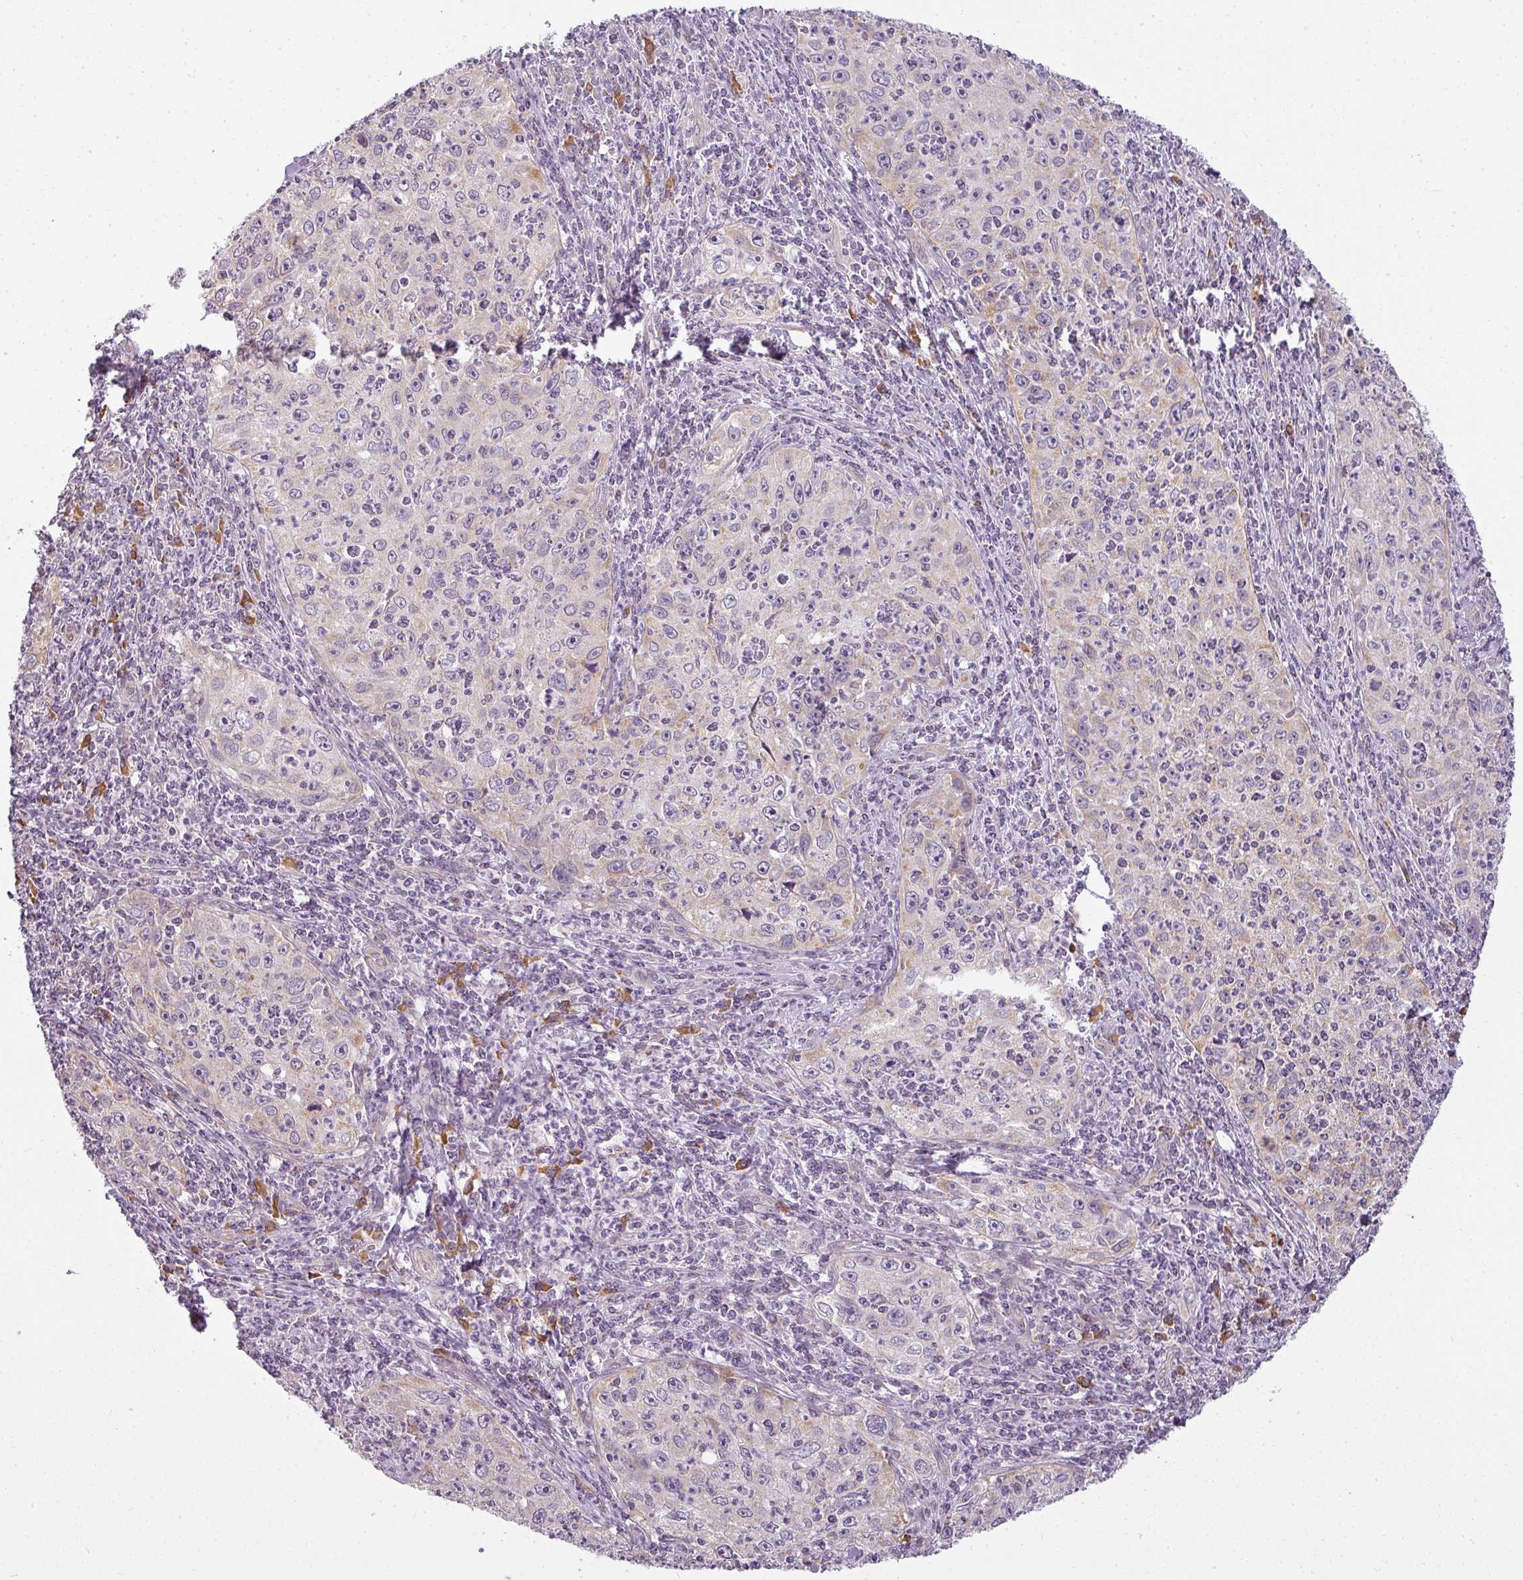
{"staining": {"intensity": "moderate", "quantity": "<25%", "location": "cytoplasmic/membranous"}, "tissue": "cervical cancer", "cell_type": "Tumor cells", "image_type": "cancer", "snomed": [{"axis": "morphology", "description": "Squamous cell carcinoma, NOS"}, {"axis": "topography", "description": "Cervix"}], "caption": "Immunohistochemistry of cervical cancer (squamous cell carcinoma) displays low levels of moderate cytoplasmic/membranous staining in about <25% of tumor cells. (brown staining indicates protein expression, while blue staining denotes nuclei).", "gene": "LY75", "patient": {"sex": "female", "age": 30}}